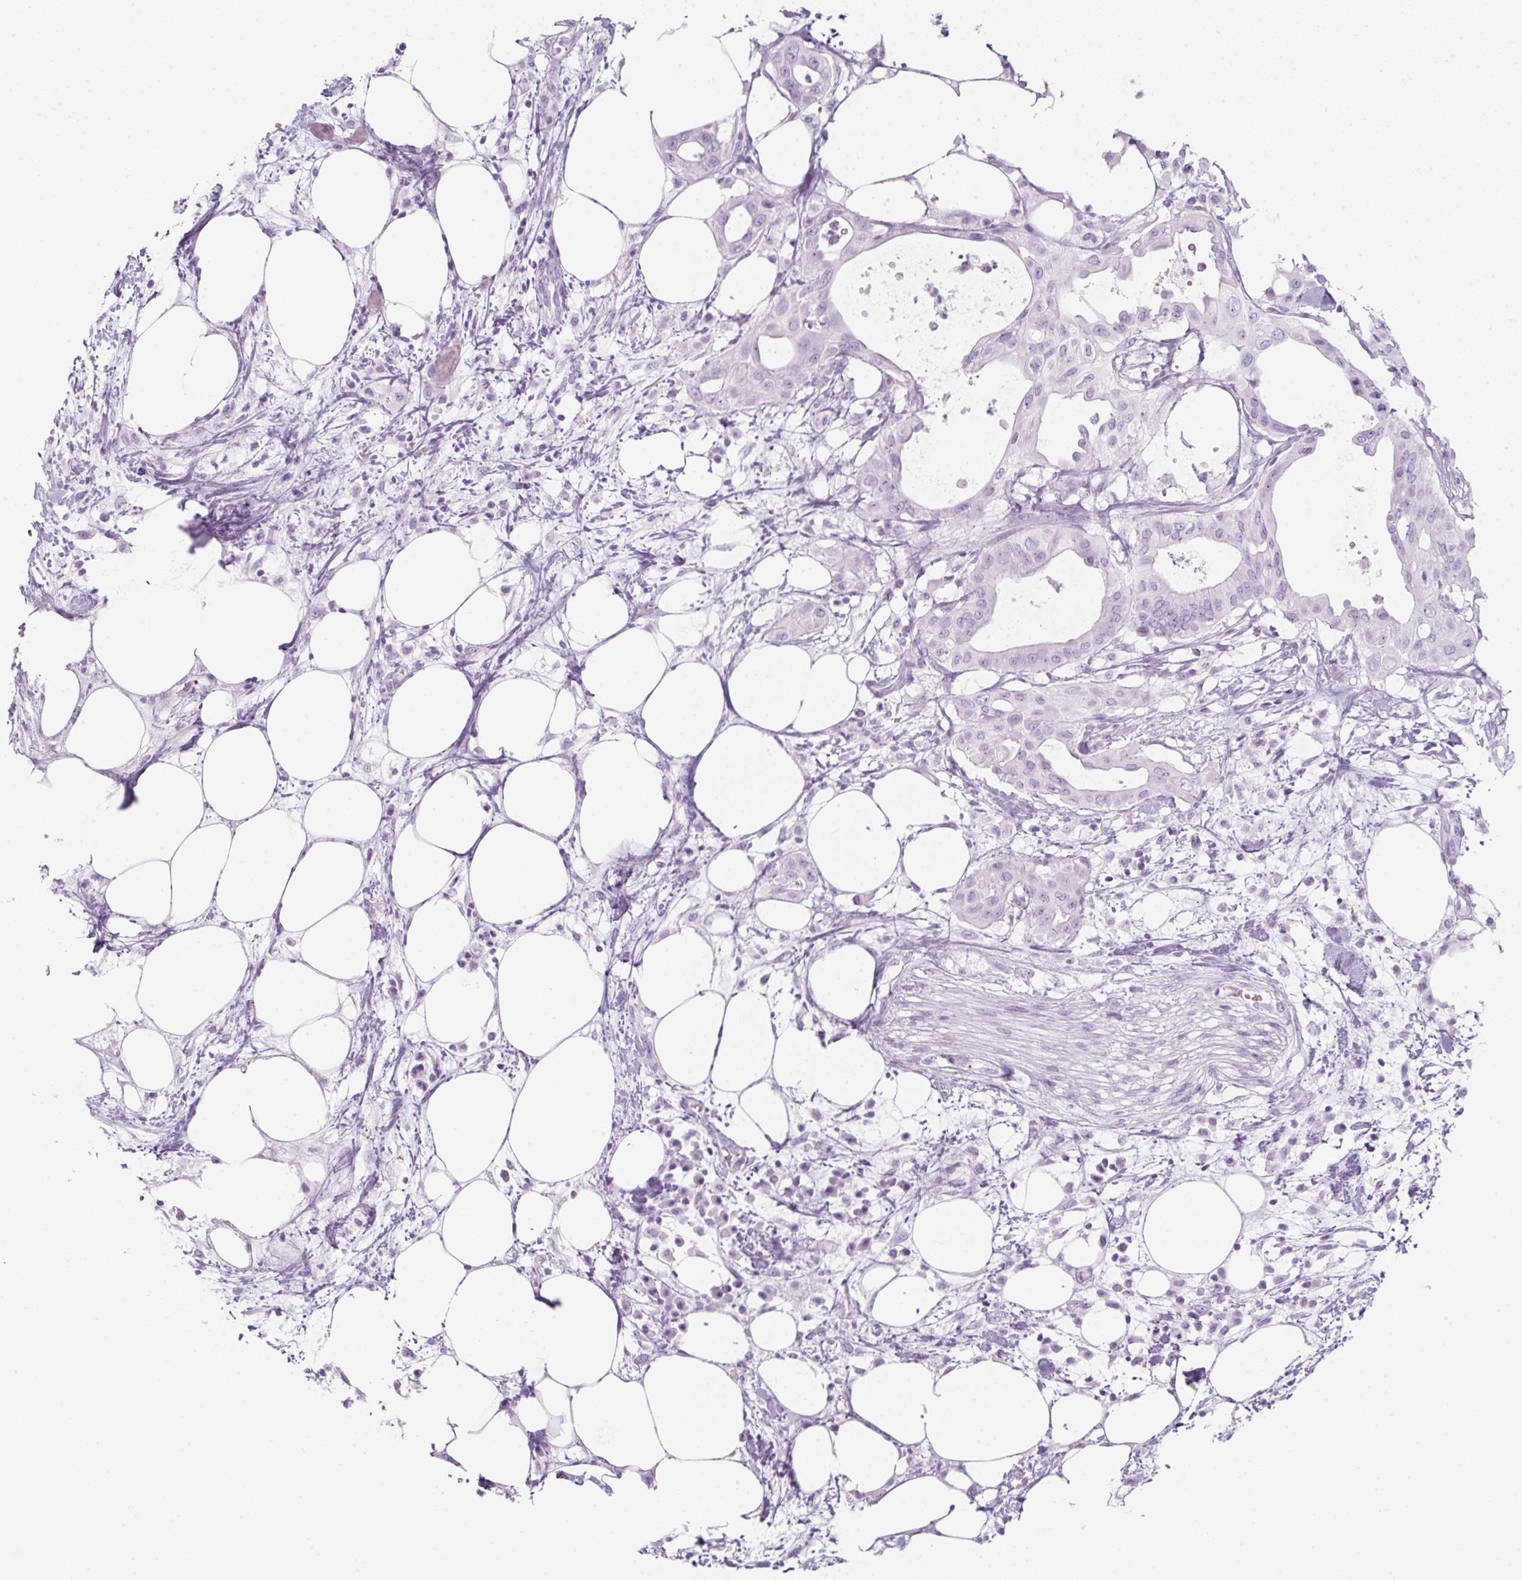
{"staining": {"intensity": "negative", "quantity": "none", "location": "none"}, "tissue": "pancreatic cancer", "cell_type": "Tumor cells", "image_type": "cancer", "snomed": [{"axis": "morphology", "description": "Adenocarcinoma, NOS"}, {"axis": "topography", "description": "Pancreas"}], "caption": "Micrograph shows no significant protein staining in tumor cells of pancreatic cancer.", "gene": "PF4V1", "patient": {"sex": "male", "age": 68}}